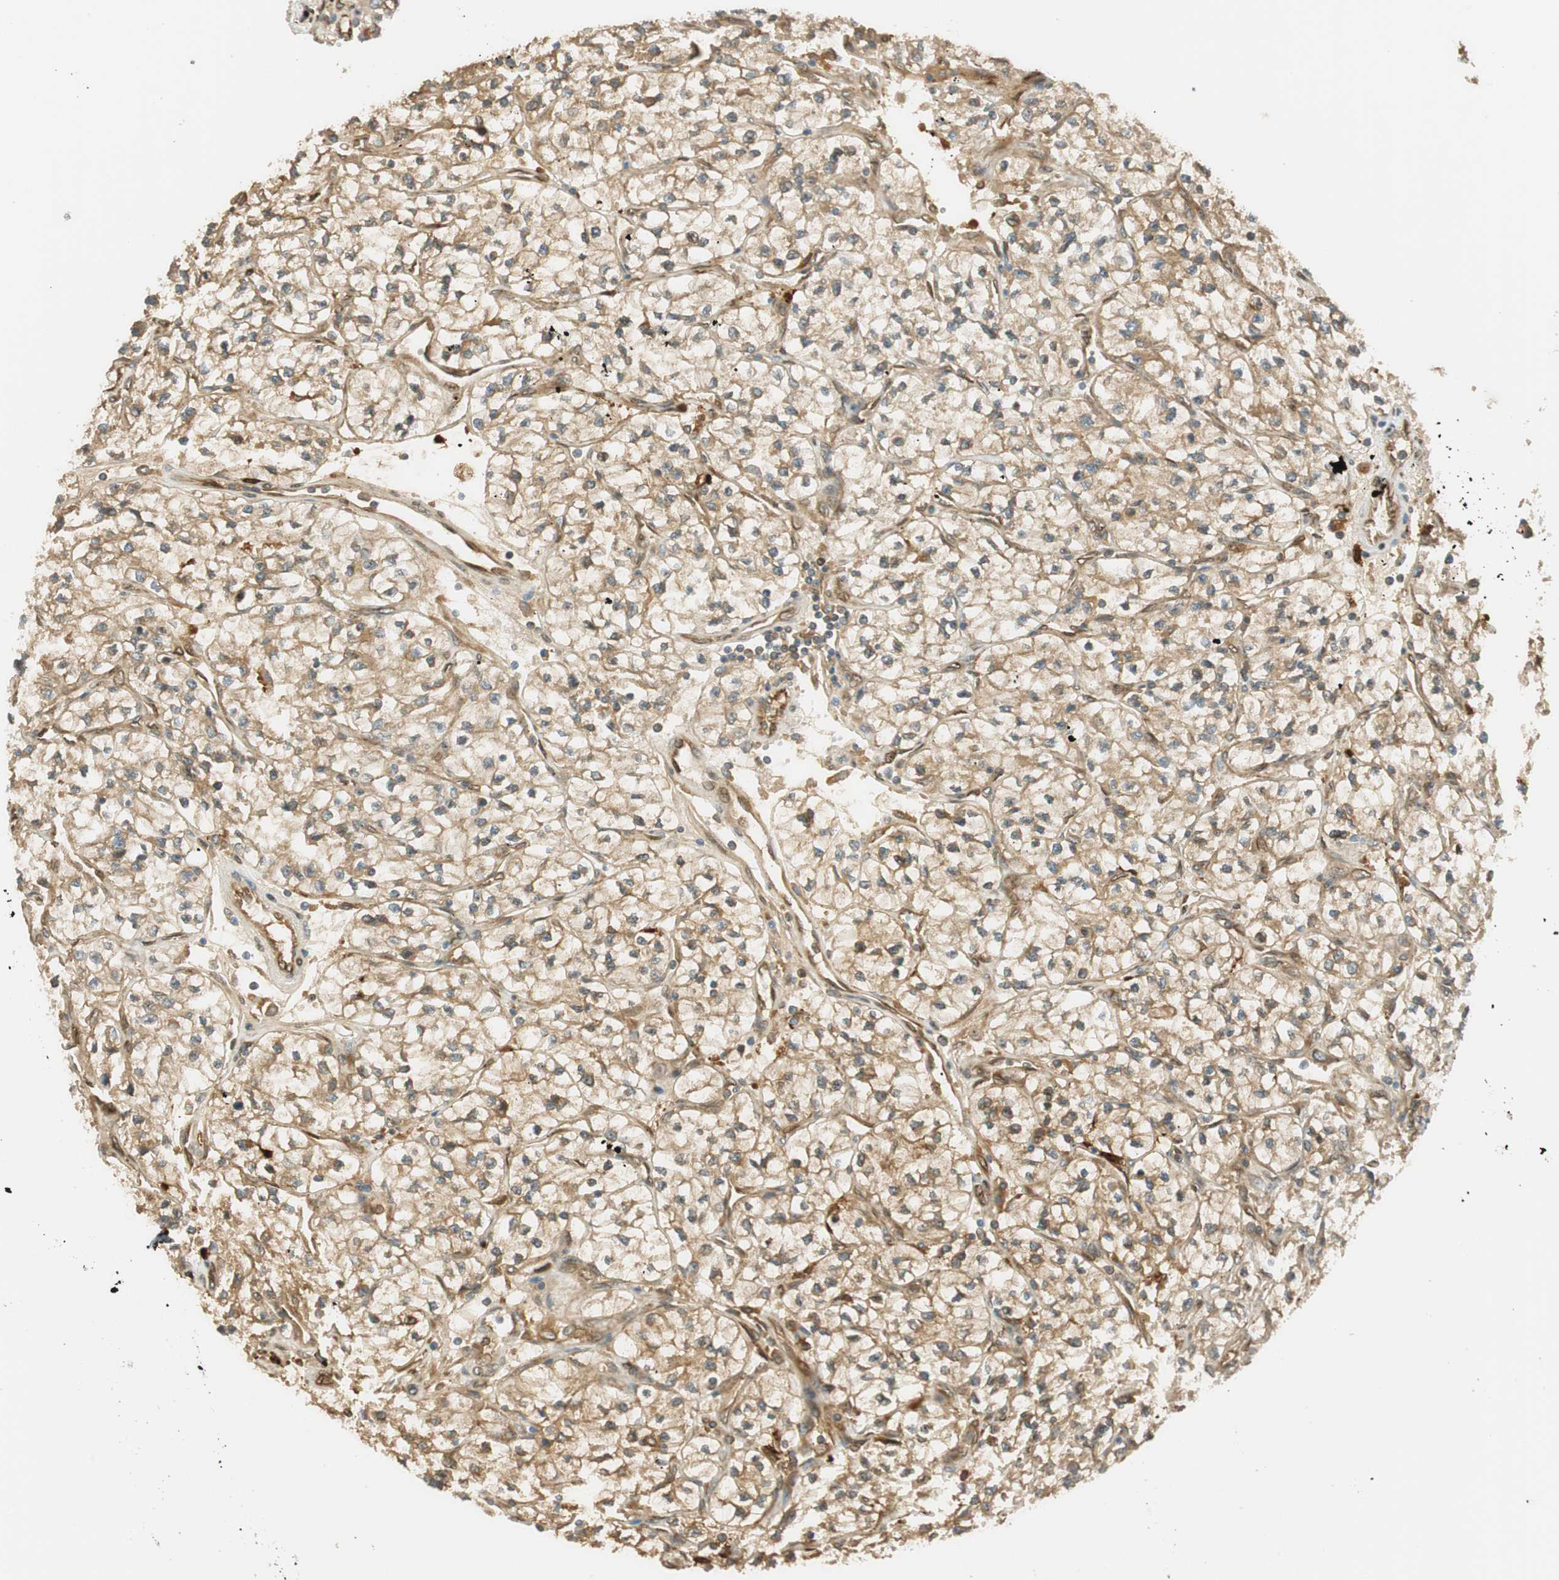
{"staining": {"intensity": "moderate", "quantity": ">75%", "location": "cytoplasmic/membranous"}, "tissue": "renal cancer", "cell_type": "Tumor cells", "image_type": "cancer", "snomed": [{"axis": "morphology", "description": "Adenocarcinoma, NOS"}, {"axis": "topography", "description": "Kidney"}], "caption": "The immunohistochemical stain labels moderate cytoplasmic/membranous positivity in tumor cells of renal cancer (adenocarcinoma) tissue.", "gene": "TMEM260", "patient": {"sex": "female", "age": 57}}